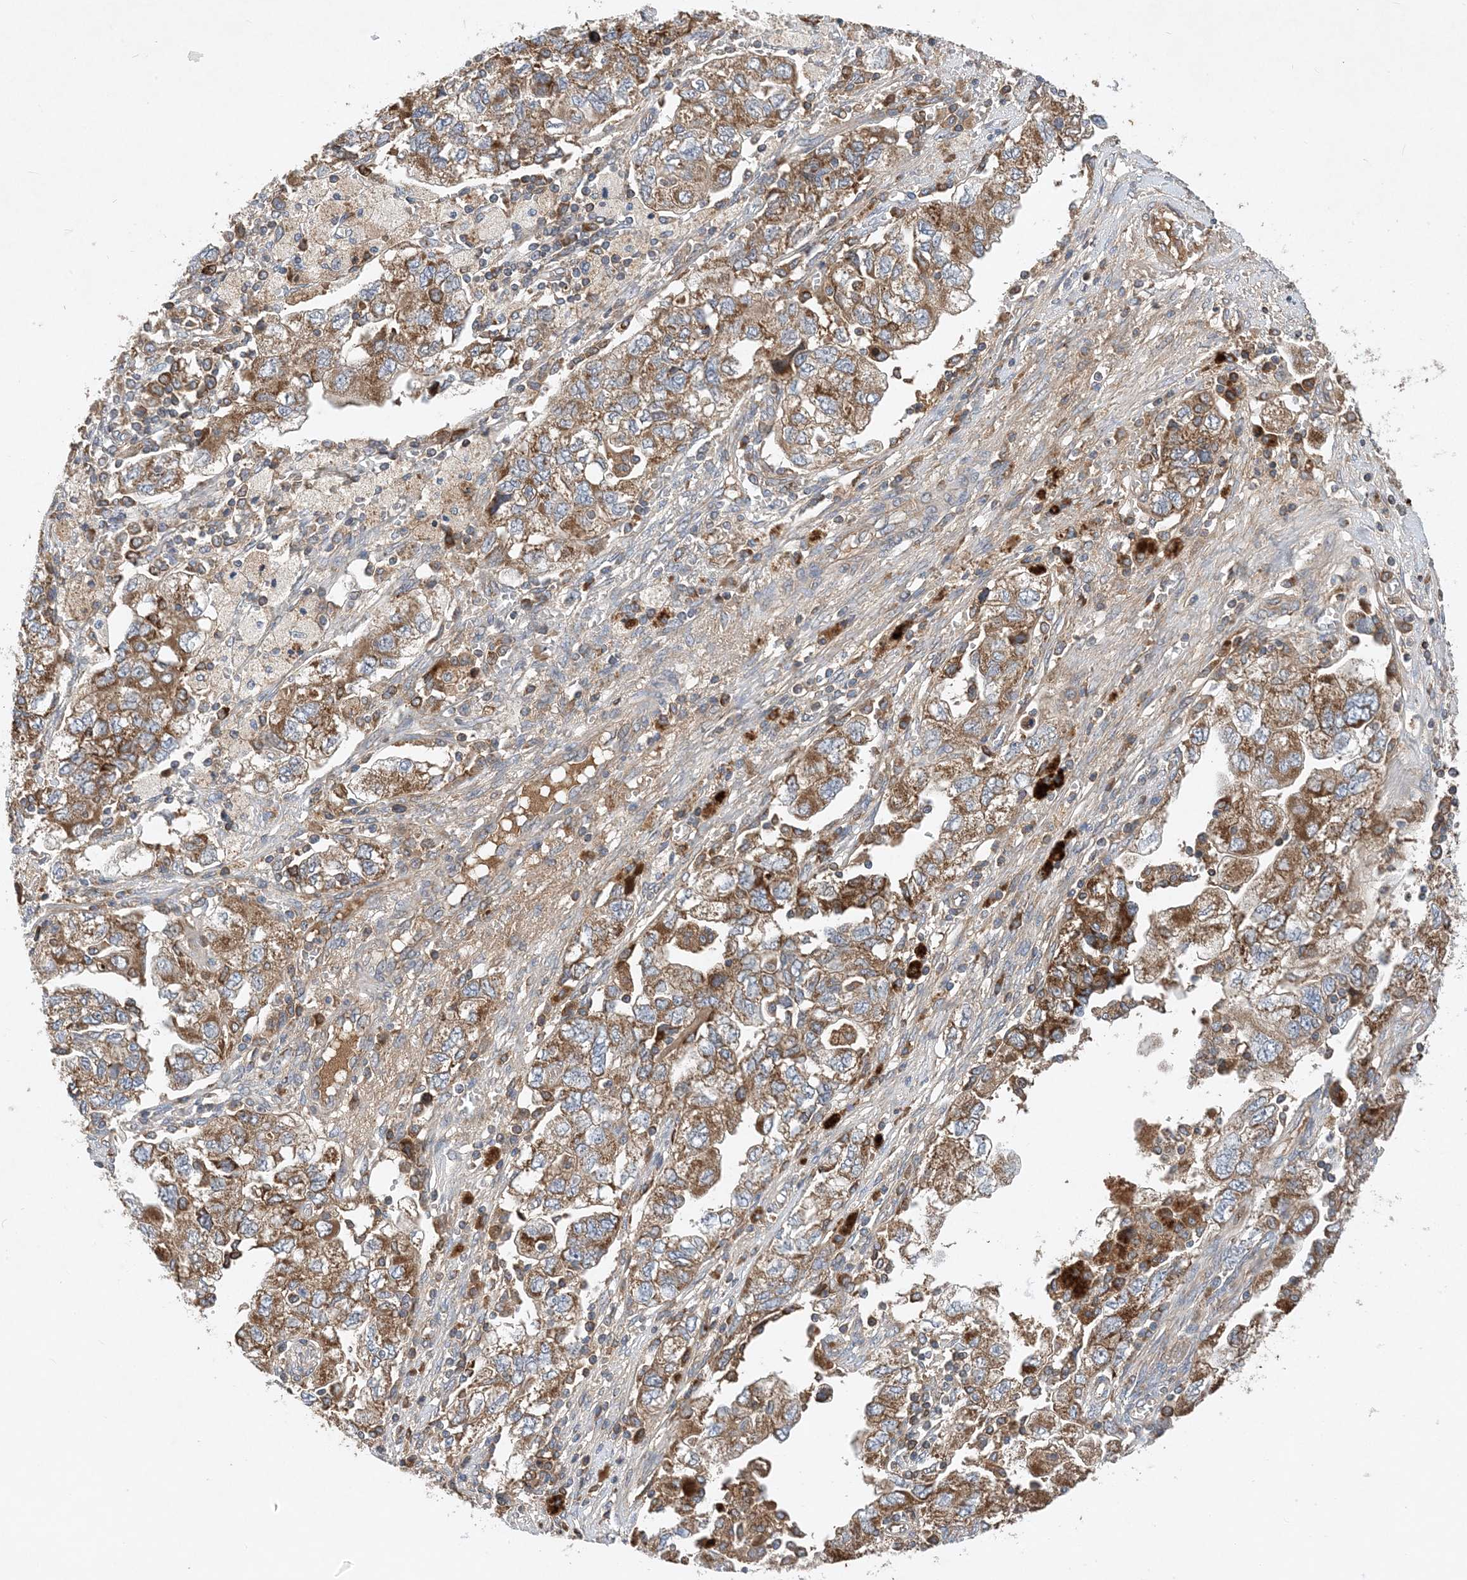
{"staining": {"intensity": "moderate", "quantity": ">75%", "location": "cytoplasmic/membranous"}, "tissue": "ovarian cancer", "cell_type": "Tumor cells", "image_type": "cancer", "snomed": [{"axis": "morphology", "description": "Carcinoma, NOS"}, {"axis": "morphology", "description": "Cystadenocarcinoma, serous, NOS"}, {"axis": "topography", "description": "Ovary"}], "caption": "Human ovarian carcinoma stained with a protein marker exhibits moderate staining in tumor cells.", "gene": "STK19", "patient": {"sex": "female", "age": 69}}